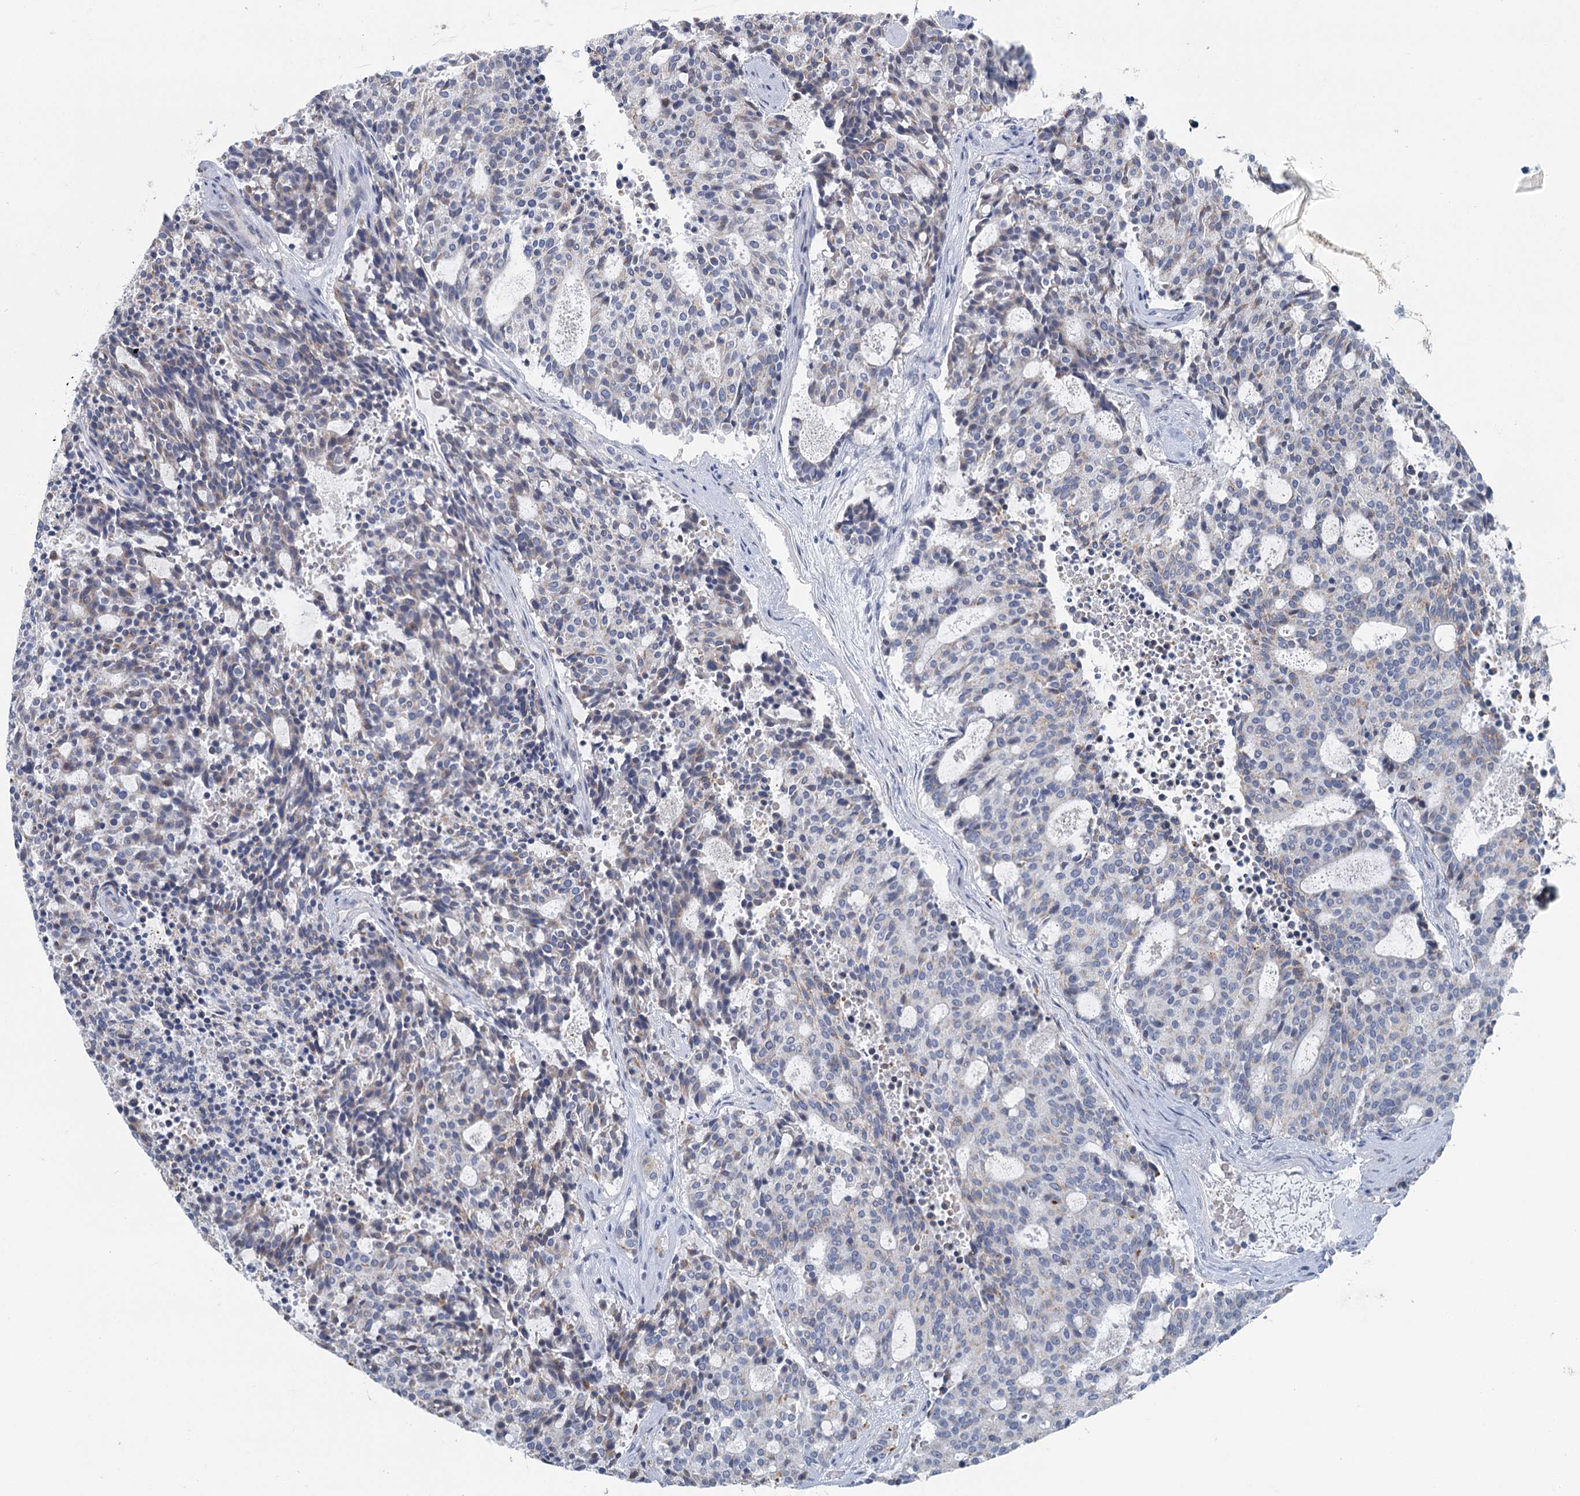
{"staining": {"intensity": "weak", "quantity": "<25%", "location": "cytoplasmic/membranous"}, "tissue": "carcinoid", "cell_type": "Tumor cells", "image_type": "cancer", "snomed": [{"axis": "morphology", "description": "Carcinoid, malignant, NOS"}, {"axis": "topography", "description": "Pancreas"}], "caption": "Tumor cells are negative for brown protein staining in carcinoid.", "gene": "ZNF527", "patient": {"sex": "female", "age": 54}}